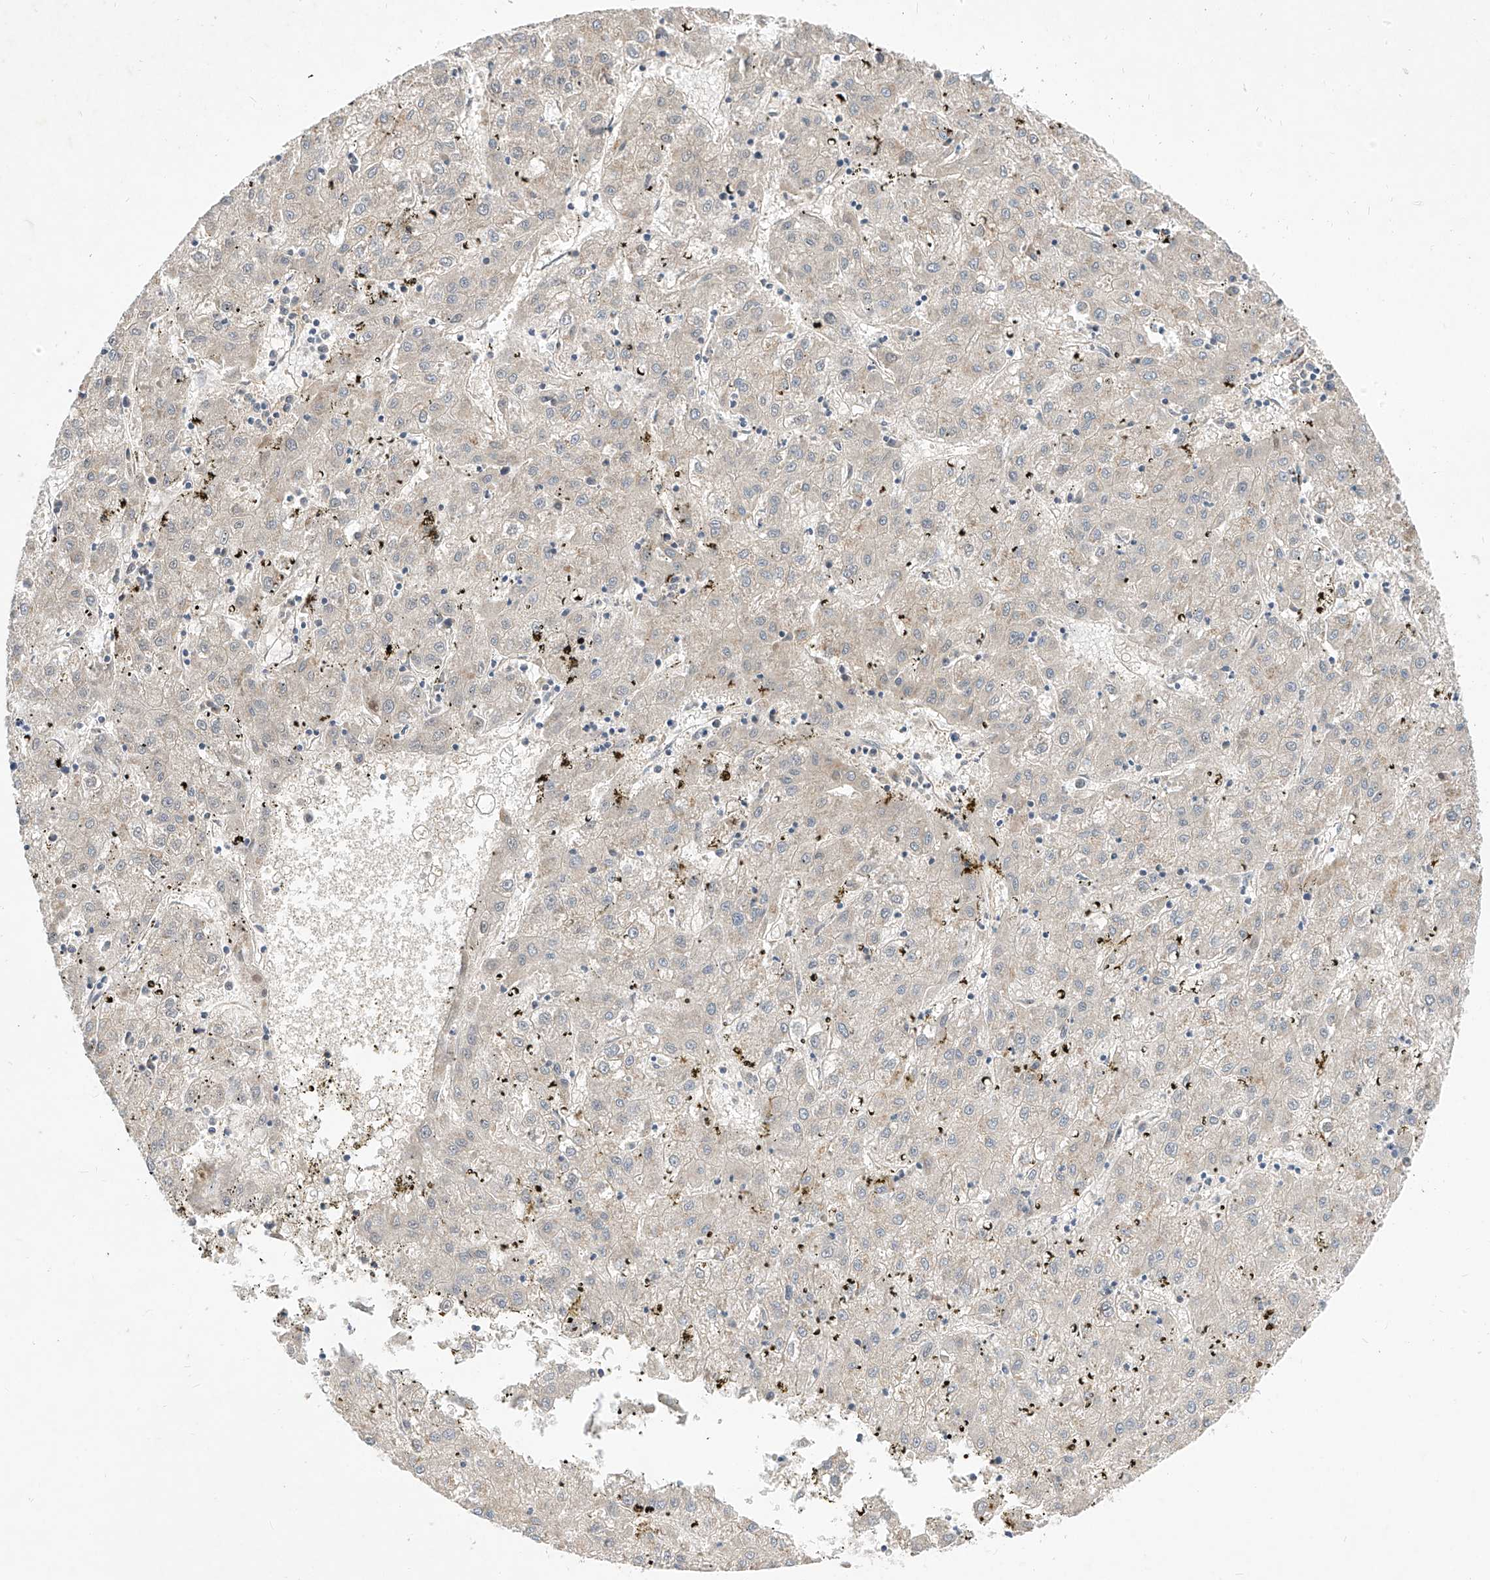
{"staining": {"intensity": "negative", "quantity": "none", "location": "none"}, "tissue": "liver cancer", "cell_type": "Tumor cells", "image_type": "cancer", "snomed": [{"axis": "morphology", "description": "Carcinoma, Hepatocellular, NOS"}, {"axis": "topography", "description": "Liver"}], "caption": "Immunohistochemistry (IHC) image of human liver hepatocellular carcinoma stained for a protein (brown), which shows no positivity in tumor cells.", "gene": "MRTFA", "patient": {"sex": "male", "age": 72}}